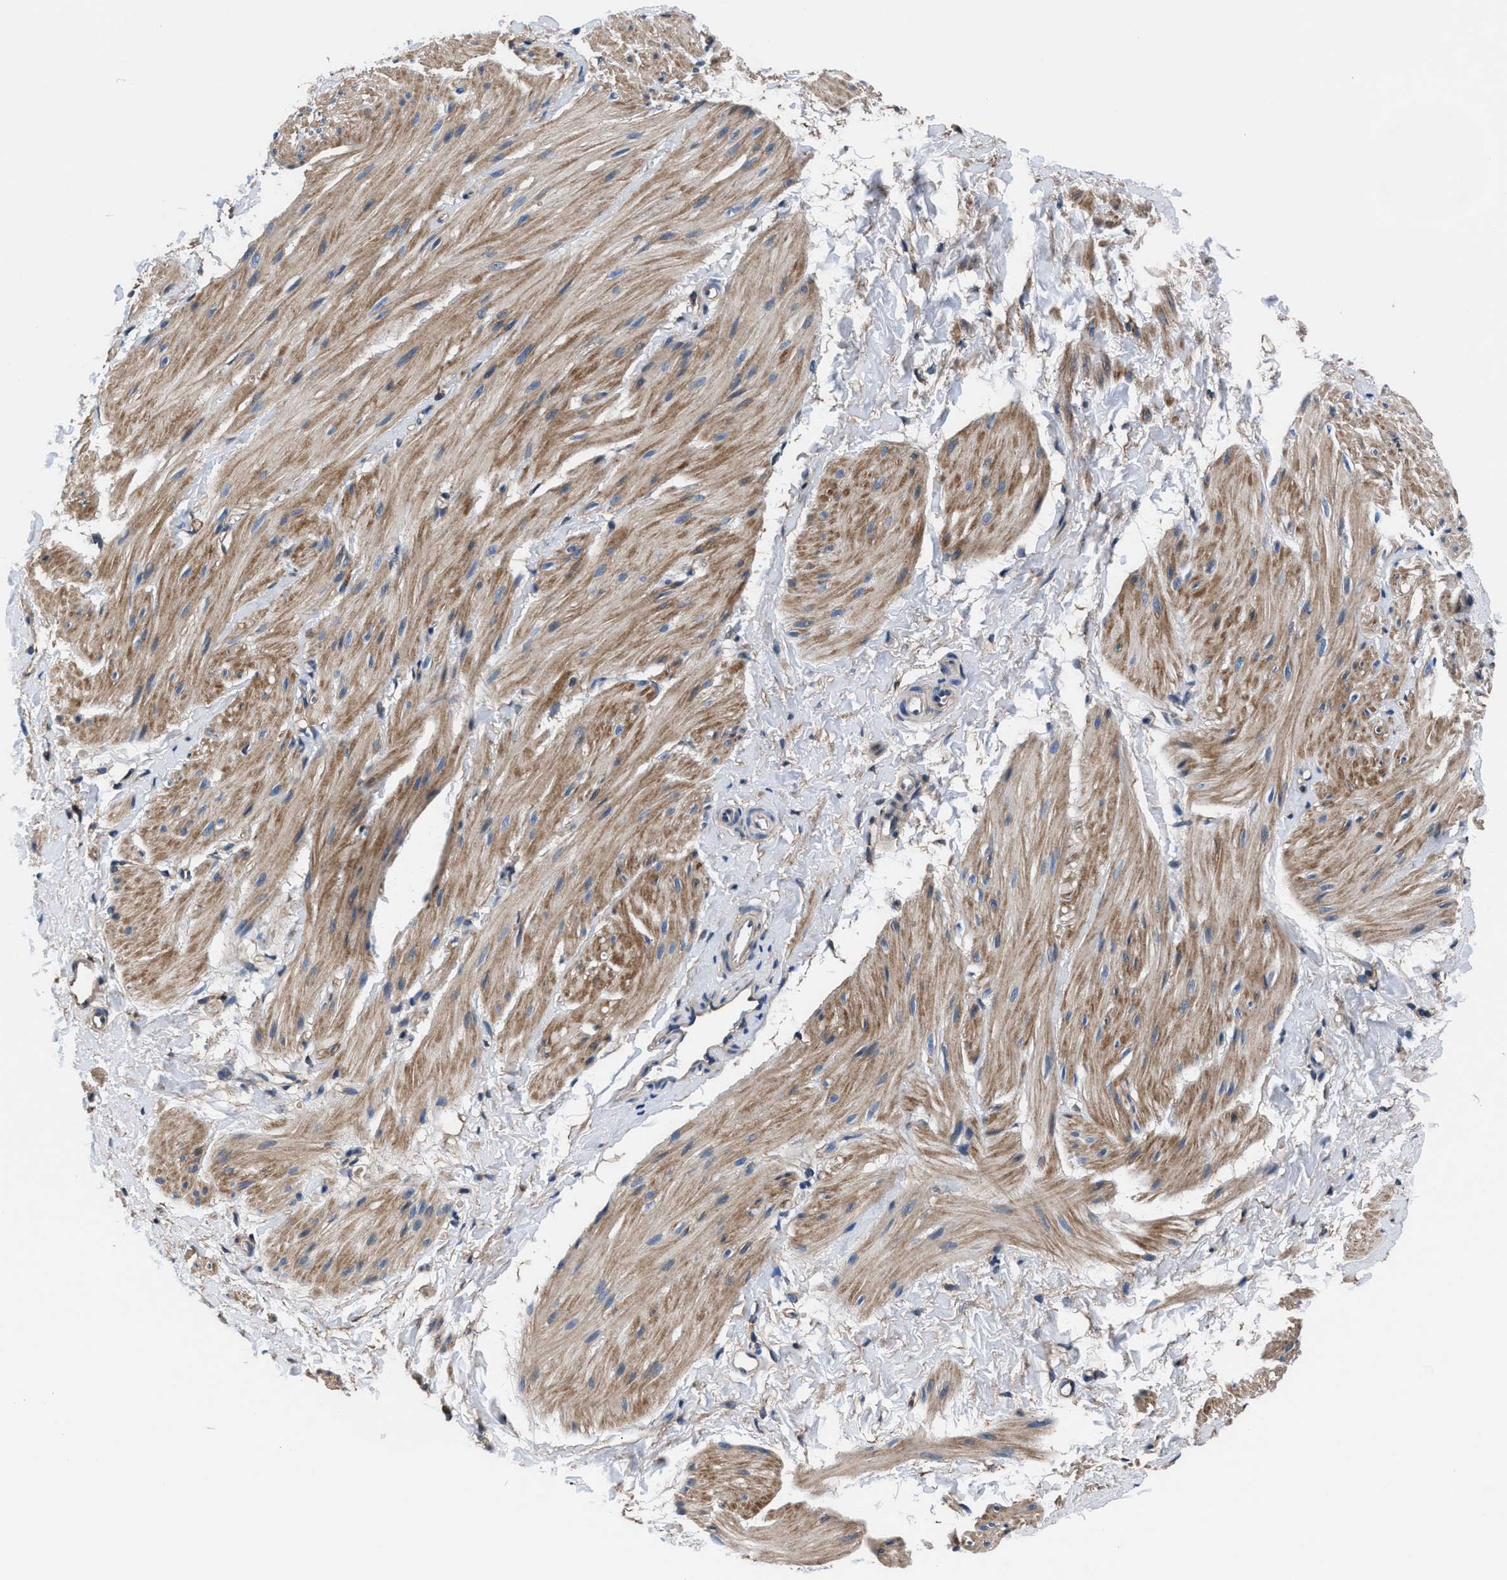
{"staining": {"intensity": "moderate", "quantity": ">75%", "location": "cytoplasmic/membranous"}, "tissue": "smooth muscle", "cell_type": "Smooth muscle cells", "image_type": "normal", "snomed": [{"axis": "morphology", "description": "Normal tissue, NOS"}, {"axis": "topography", "description": "Smooth muscle"}], "caption": "Immunohistochemistry (IHC) (DAB (3,3'-diaminobenzidine)) staining of benign smooth muscle displays moderate cytoplasmic/membranous protein staining in about >75% of smooth muscle cells.", "gene": "NKTR", "patient": {"sex": "male", "age": 16}}